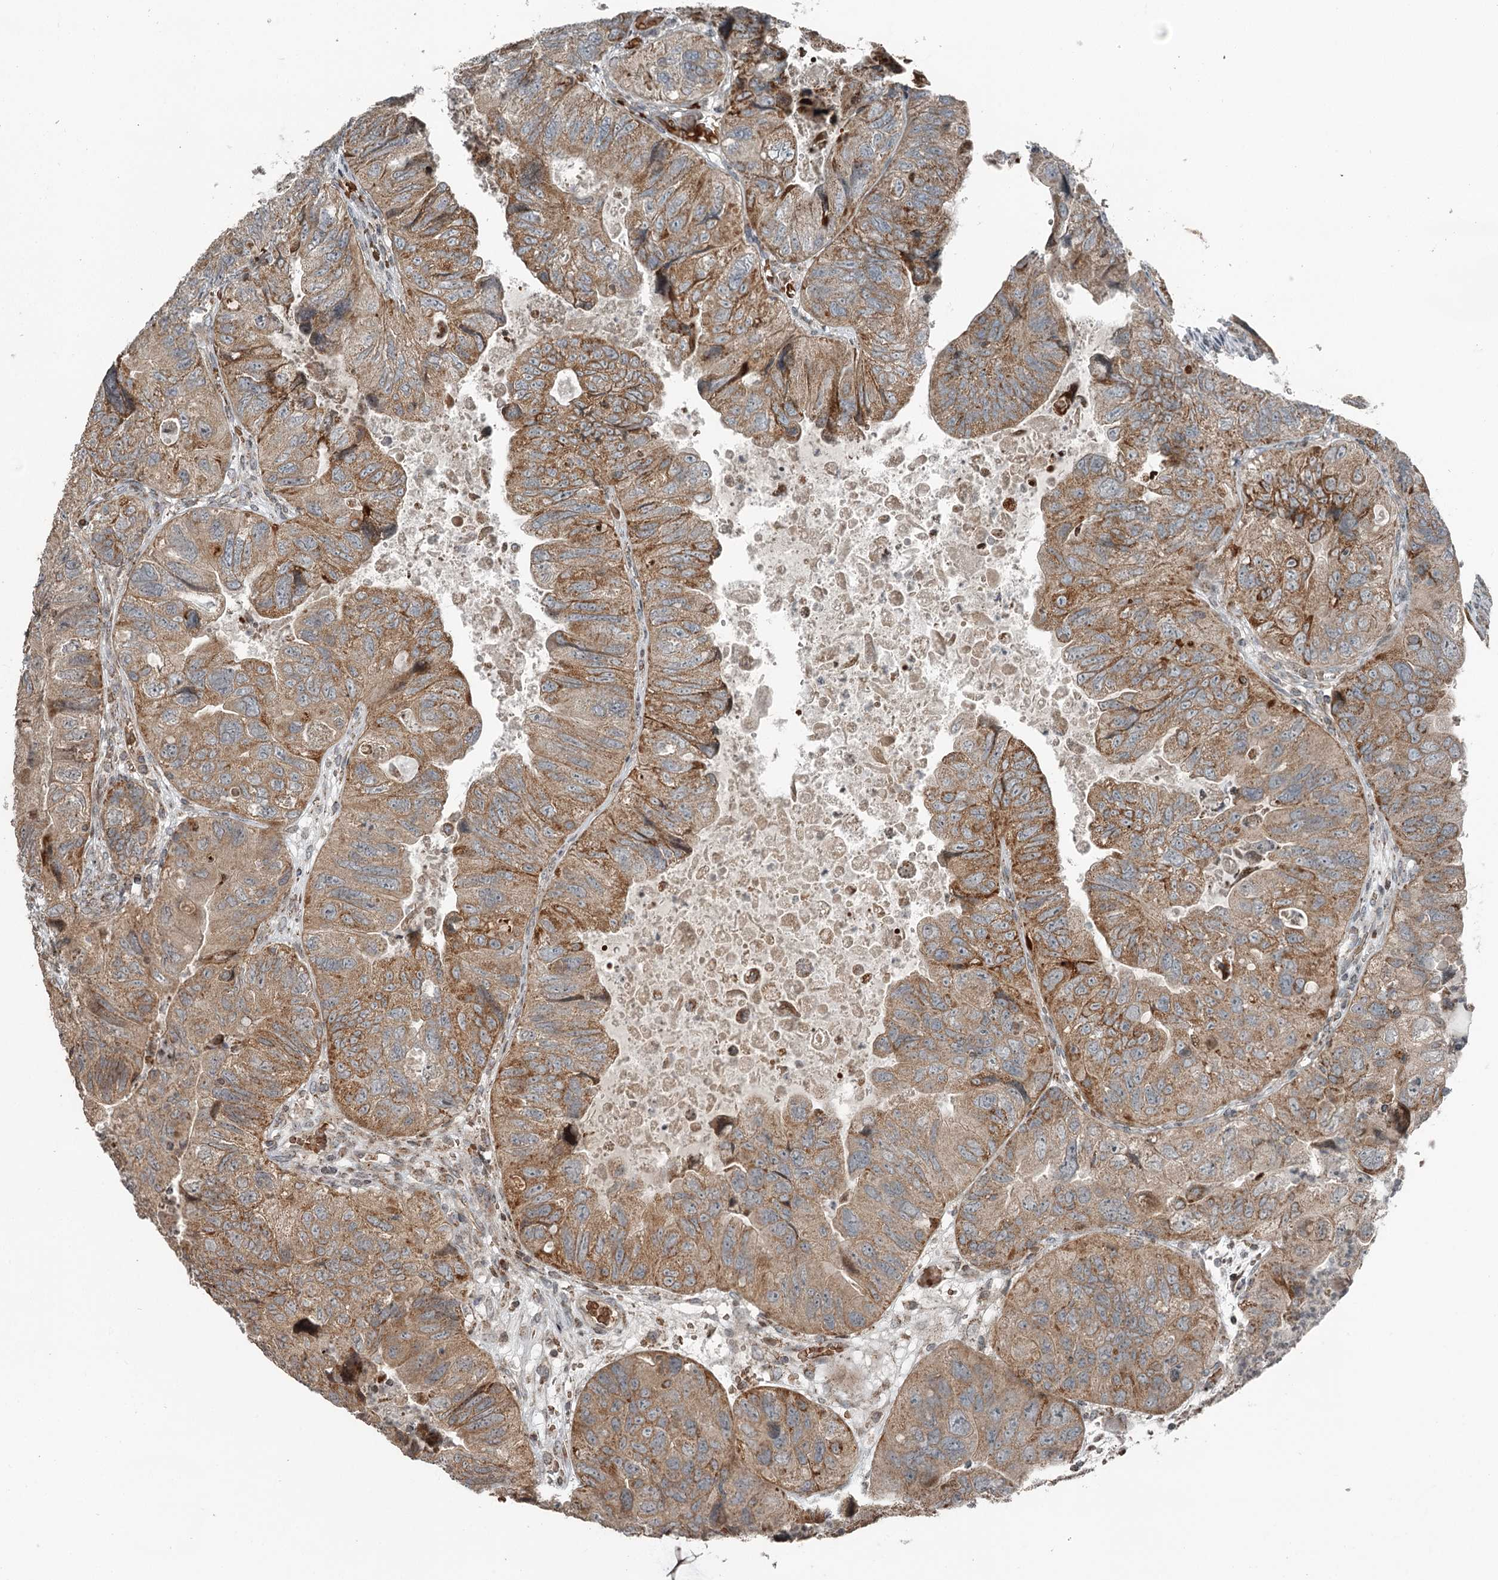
{"staining": {"intensity": "moderate", "quantity": ">75%", "location": "cytoplasmic/membranous"}, "tissue": "colorectal cancer", "cell_type": "Tumor cells", "image_type": "cancer", "snomed": [{"axis": "morphology", "description": "Adenocarcinoma, NOS"}, {"axis": "topography", "description": "Rectum"}], "caption": "Colorectal cancer stained with immunohistochemistry (IHC) displays moderate cytoplasmic/membranous positivity in about >75% of tumor cells. (IHC, brightfield microscopy, high magnification).", "gene": "RASSF8", "patient": {"sex": "male", "age": 63}}